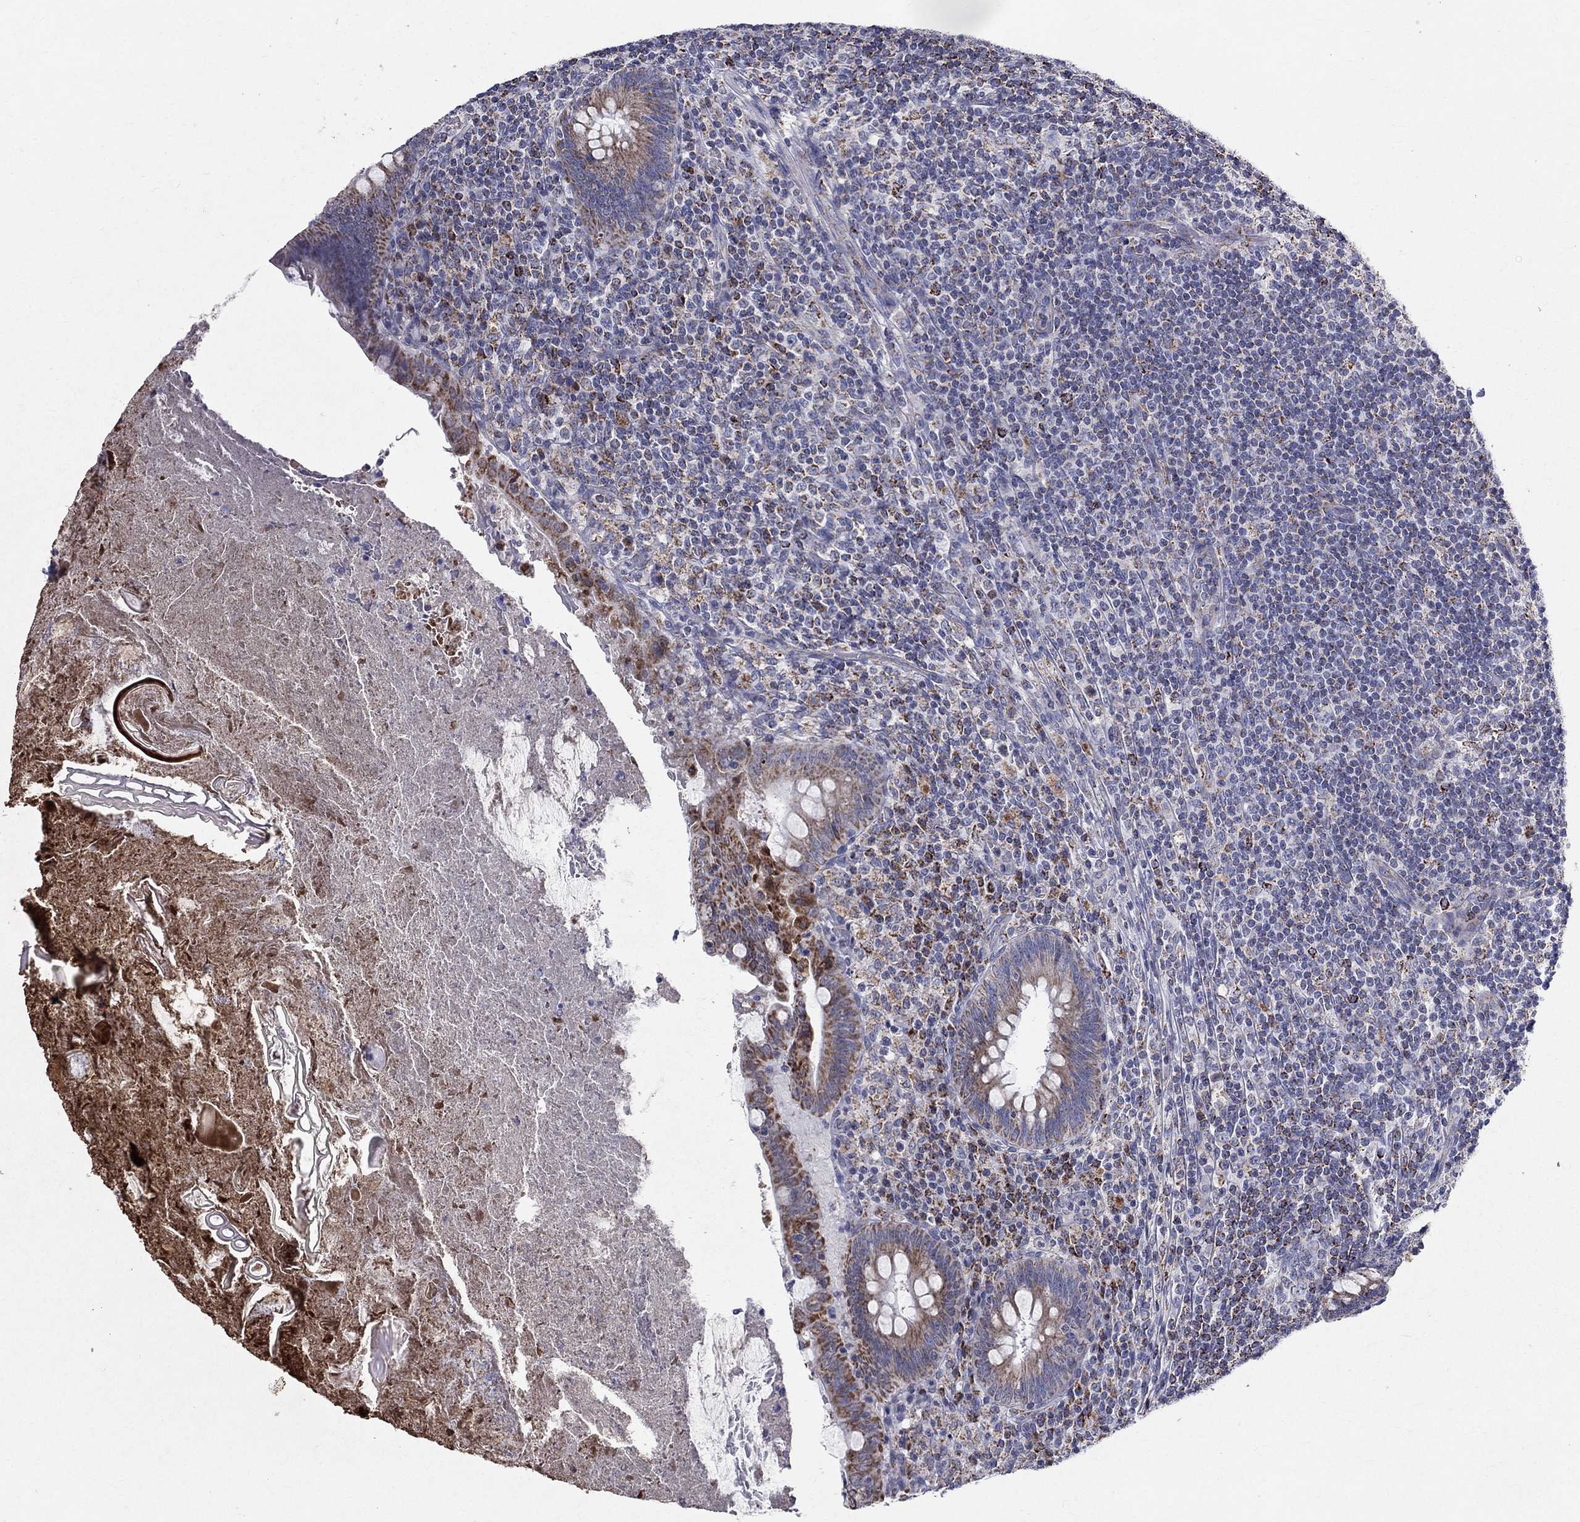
{"staining": {"intensity": "strong", "quantity": "25%-75%", "location": "cytoplasmic/membranous"}, "tissue": "appendix", "cell_type": "Glandular cells", "image_type": "normal", "snomed": [{"axis": "morphology", "description": "Normal tissue, NOS"}, {"axis": "topography", "description": "Appendix"}], "caption": "Appendix stained with a brown dye demonstrates strong cytoplasmic/membranous positive expression in approximately 25%-75% of glandular cells.", "gene": "SLC4A10", "patient": {"sex": "male", "age": 47}}